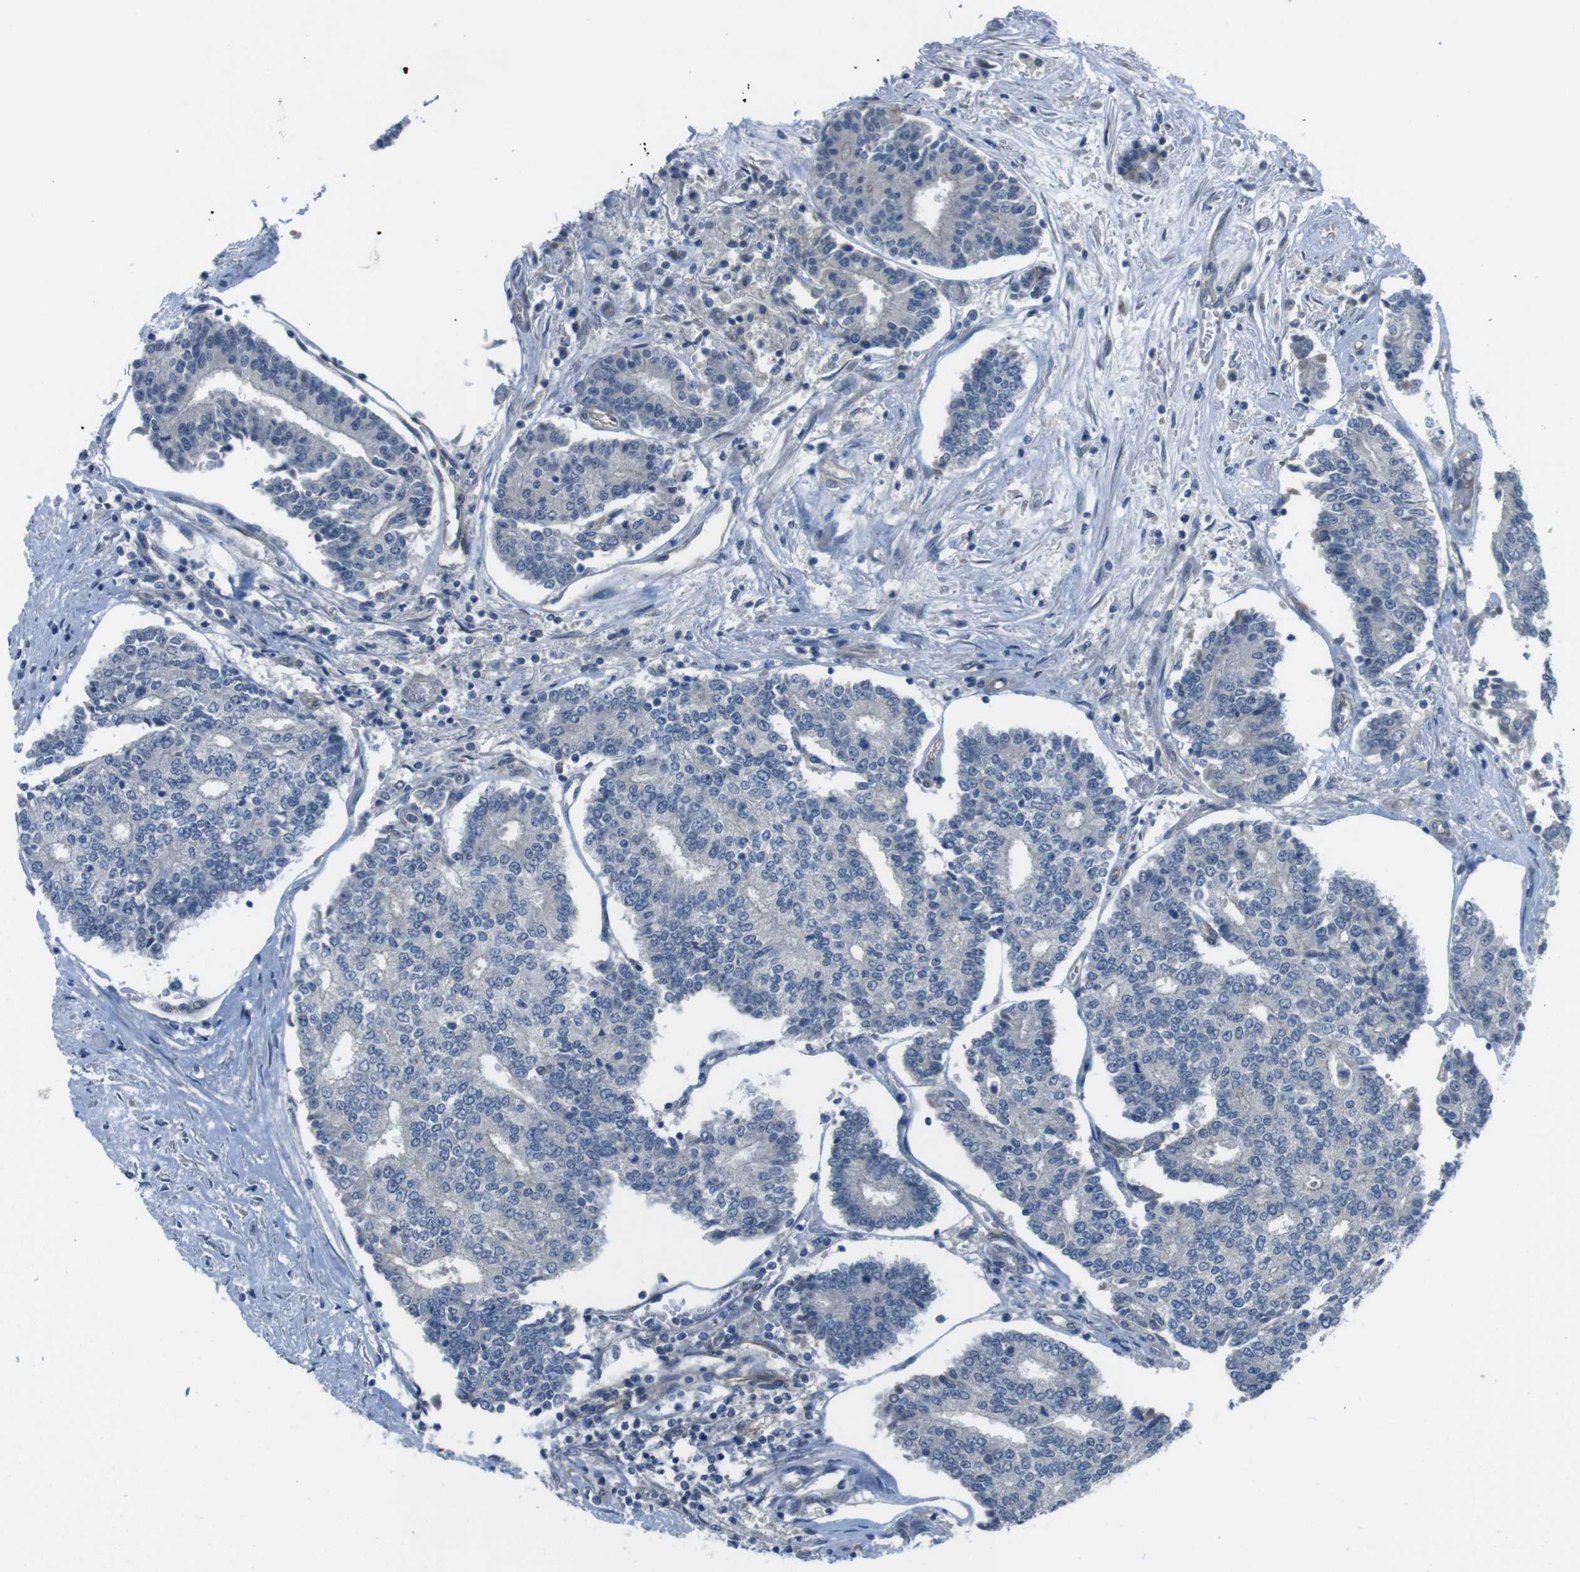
{"staining": {"intensity": "negative", "quantity": "none", "location": "none"}, "tissue": "prostate cancer", "cell_type": "Tumor cells", "image_type": "cancer", "snomed": [{"axis": "morphology", "description": "Normal tissue, NOS"}, {"axis": "morphology", "description": "Adenocarcinoma, High grade"}, {"axis": "topography", "description": "Prostate"}, {"axis": "topography", "description": "Seminal veicle"}], "caption": "Prostate cancer was stained to show a protein in brown. There is no significant positivity in tumor cells.", "gene": "ANK2", "patient": {"sex": "male", "age": 55}}